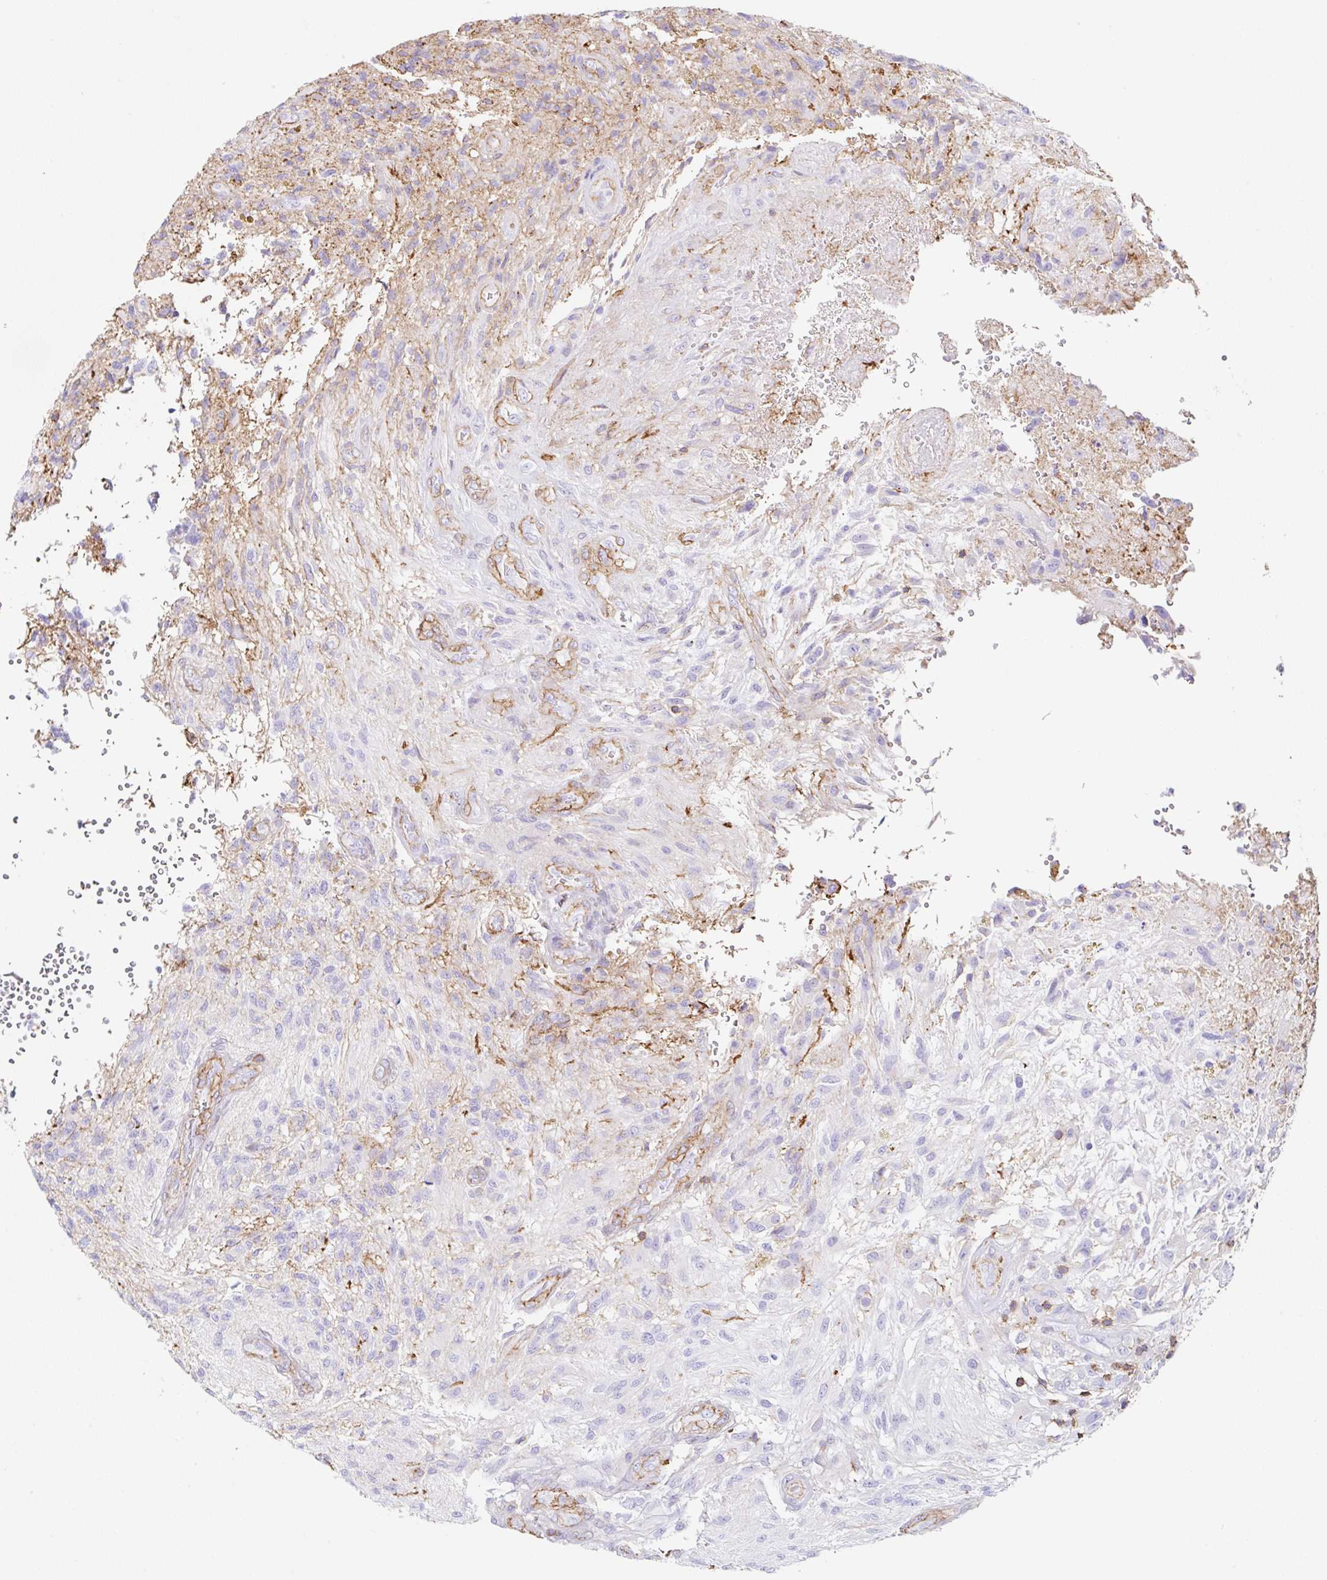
{"staining": {"intensity": "negative", "quantity": "none", "location": "none"}, "tissue": "glioma", "cell_type": "Tumor cells", "image_type": "cancer", "snomed": [{"axis": "morphology", "description": "Glioma, malignant, High grade"}, {"axis": "topography", "description": "Brain"}], "caption": "Glioma stained for a protein using immunohistochemistry reveals no positivity tumor cells.", "gene": "MTTP", "patient": {"sex": "male", "age": 56}}